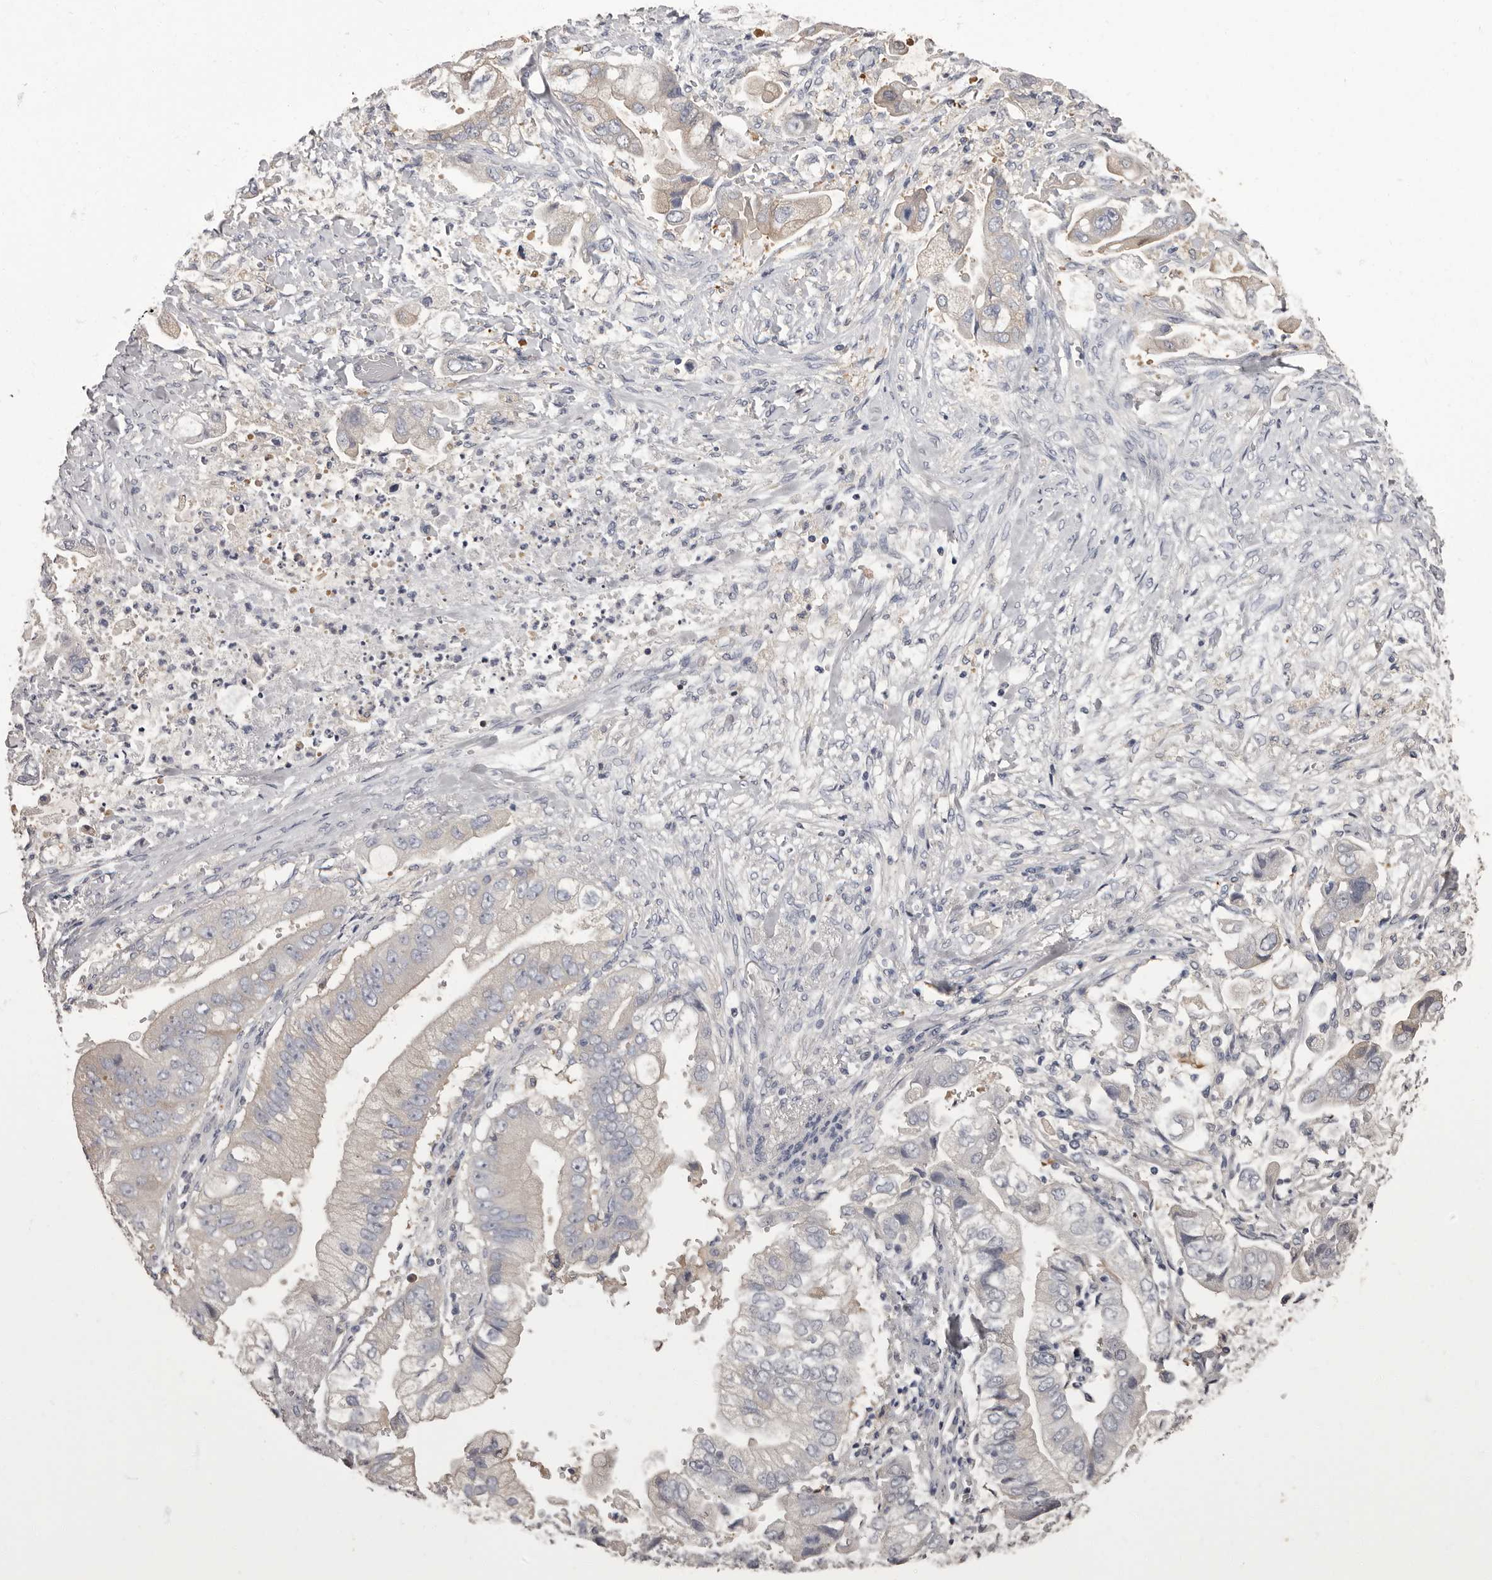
{"staining": {"intensity": "negative", "quantity": "none", "location": "none"}, "tissue": "stomach cancer", "cell_type": "Tumor cells", "image_type": "cancer", "snomed": [{"axis": "morphology", "description": "Adenocarcinoma, NOS"}, {"axis": "topography", "description": "Stomach"}], "caption": "This is a histopathology image of IHC staining of stomach adenocarcinoma, which shows no expression in tumor cells. The staining was performed using DAB to visualize the protein expression in brown, while the nuclei were stained in blue with hematoxylin (Magnification: 20x).", "gene": "APEH", "patient": {"sex": "male", "age": 62}}